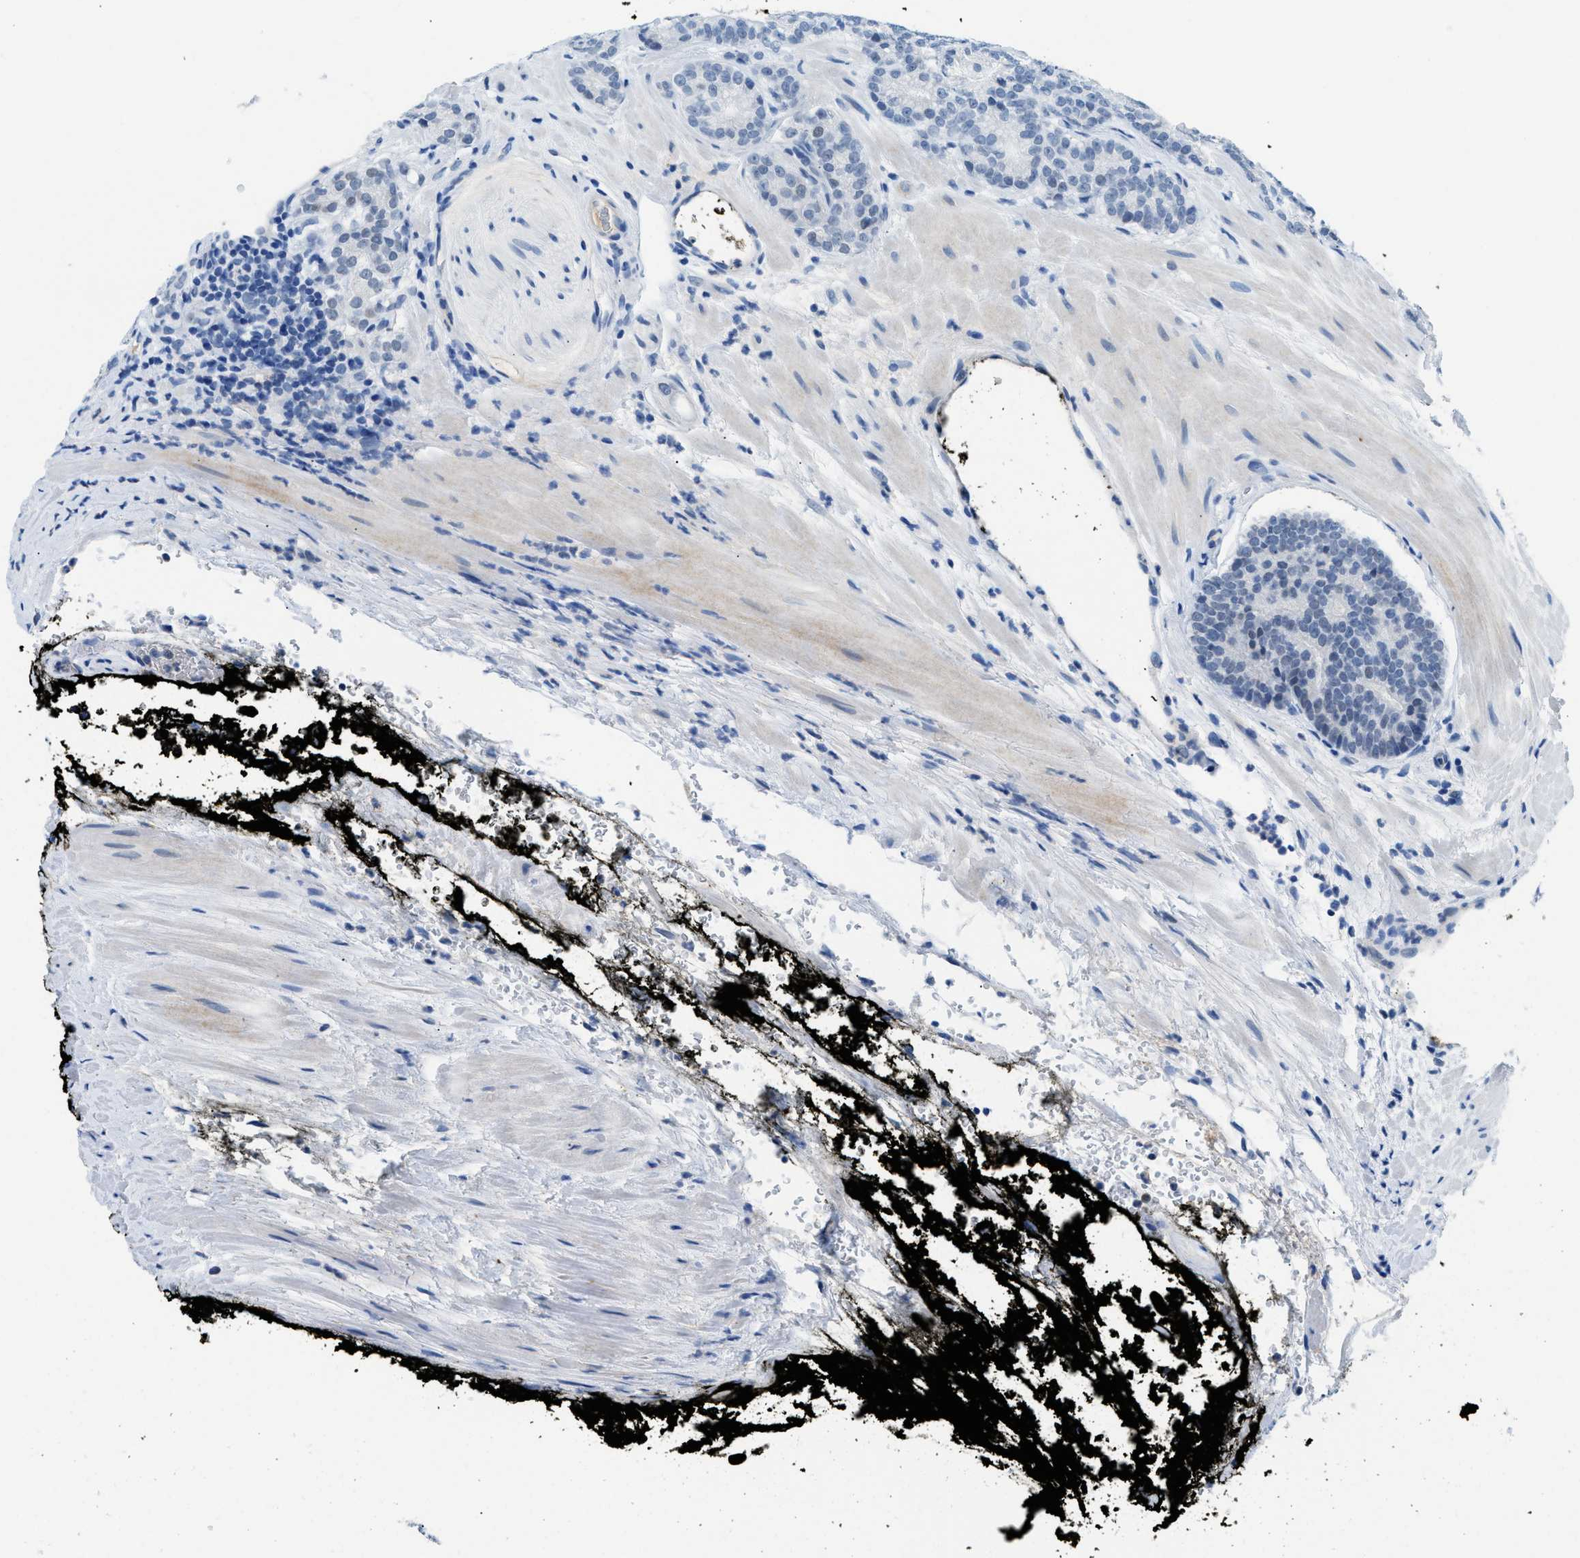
{"staining": {"intensity": "negative", "quantity": "none", "location": "none"}, "tissue": "prostate cancer", "cell_type": "Tumor cells", "image_type": "cancer", "snomed": [{"axis": "morphology", "description": "Adenocarcinoma, High grade"}, {"axis": "topography", "description": "Prostate"}], "caption": "Tumor cells are negative for brown protein staining in prostate cancer.", "gene": "MBL2", "patient": {"sex": "male", "age": 61}}